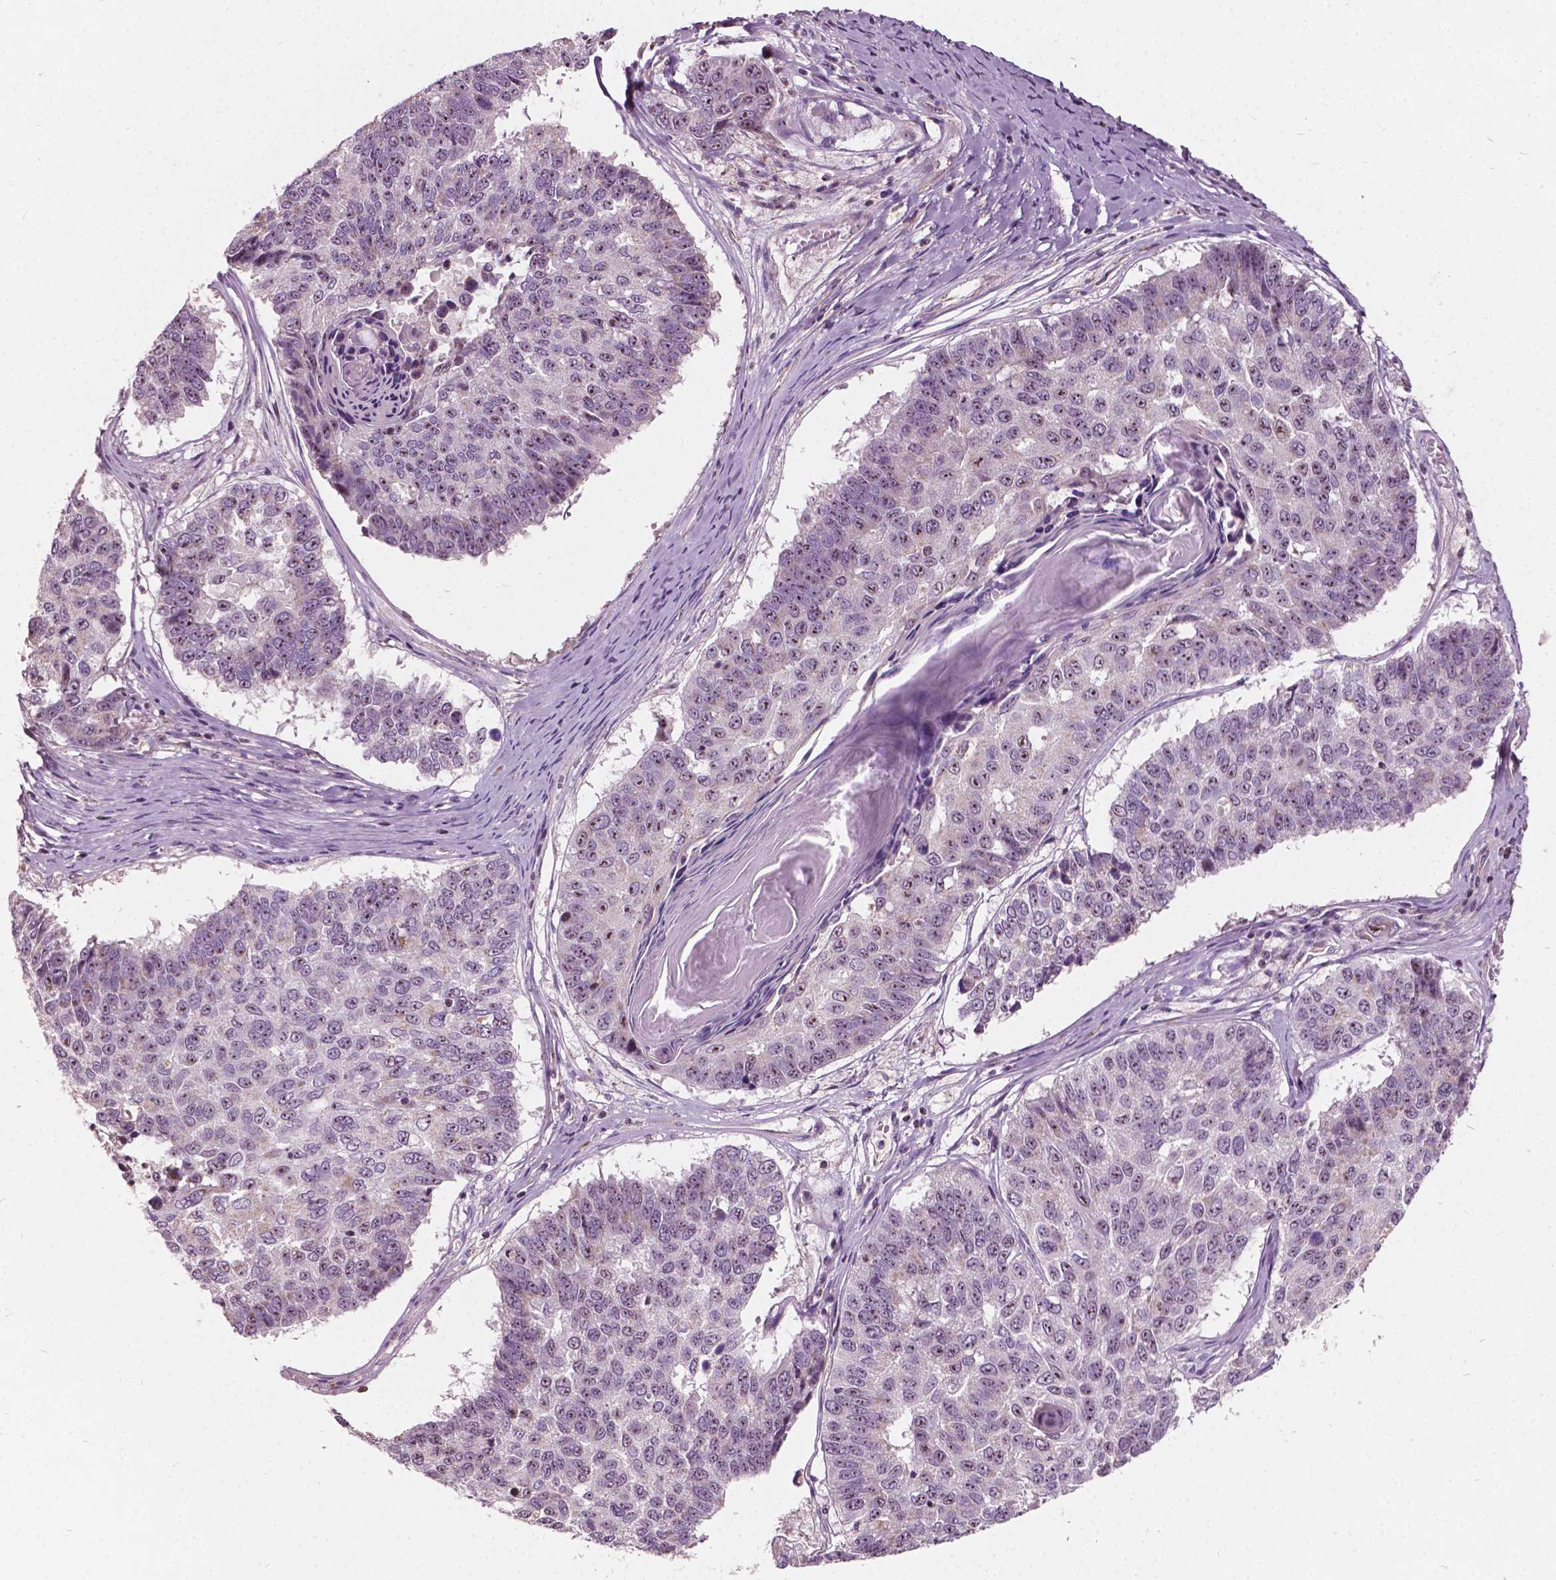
{"staining": {"intensity": "moderate", "quantity": "25%-75%", "location": "nuclear"}, "tissue": "lung cancer", "cell_type": "Tumor cells", "image_type": "cancer", "snomed": [{"axis": "morphology", "description": "Squamous cell carcinoma, NOS"}, {"axis": "topography", "description": "Lung"}], "caption": "A brown stain labels moderate nuclear positivity of a protein in human lung cancer tumor cells.", "gene": "ODF3L2", "patient": {"sex": "male", "age": 73}}